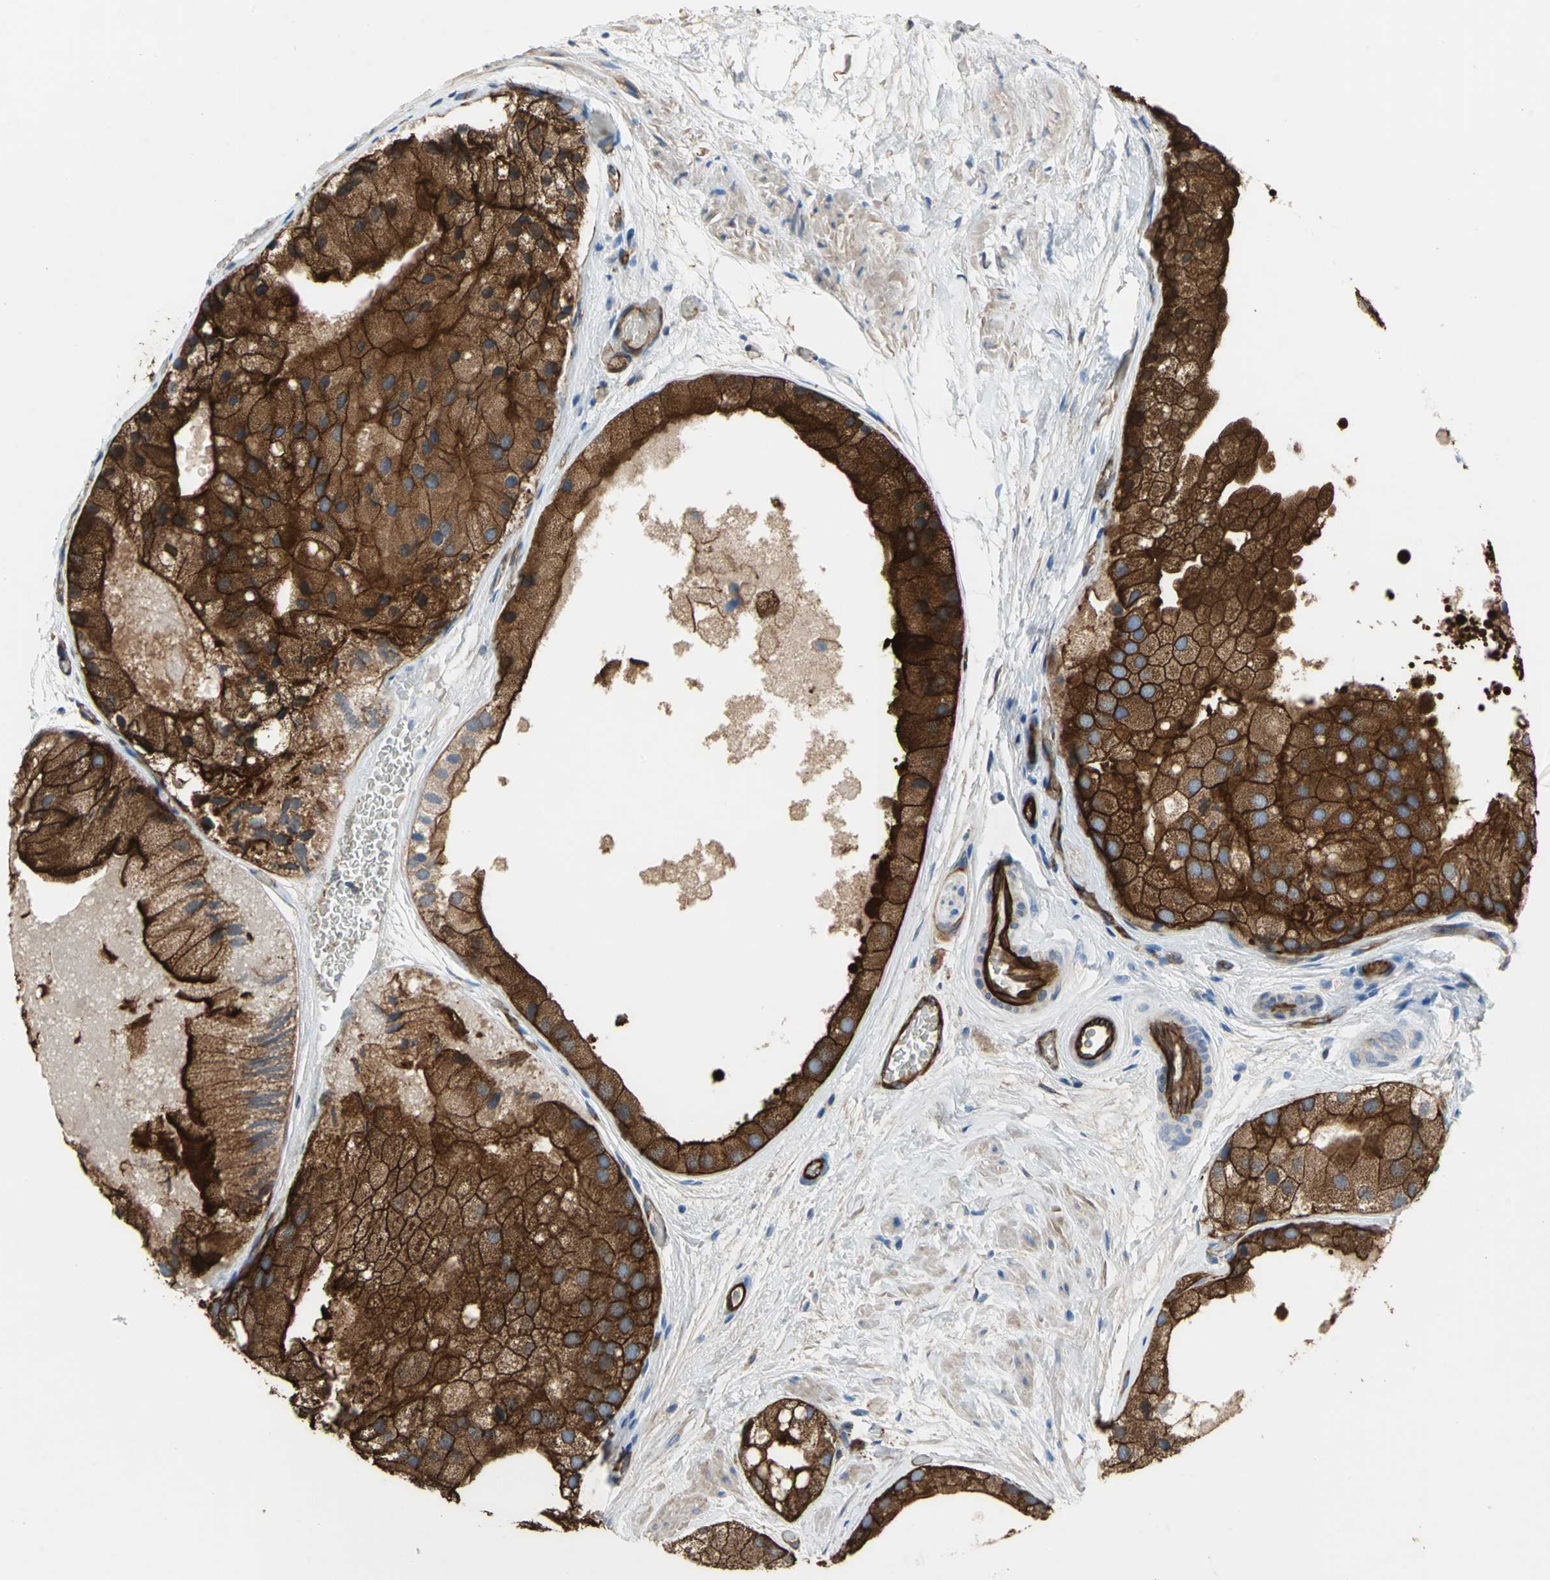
{"staining": {"intensity": "strong", "quantity": ">75%", "location": "cytoplasmic/membranous"}, "tissue": "prostate cancer", "cell_type": "Tumor cells", "image_type": "cancer", "snomed": [{"axis": "morphology", "description": "Adenocarcinoma, Low grade"}, {"axis": "topography", "description": "Prostate"}], "caption": "Prostate low-grade adenocarcinoma stained with immunohistochemistry shows strong cytoplasmic/membranous expression in approximately >75% of tumor cells. (DAB (3,3'-diaminobenzidine) IHC with brightfield microscopy, high magnification).", "gene": "FLNB", "patient": {"sex": "male", "age": 69}}